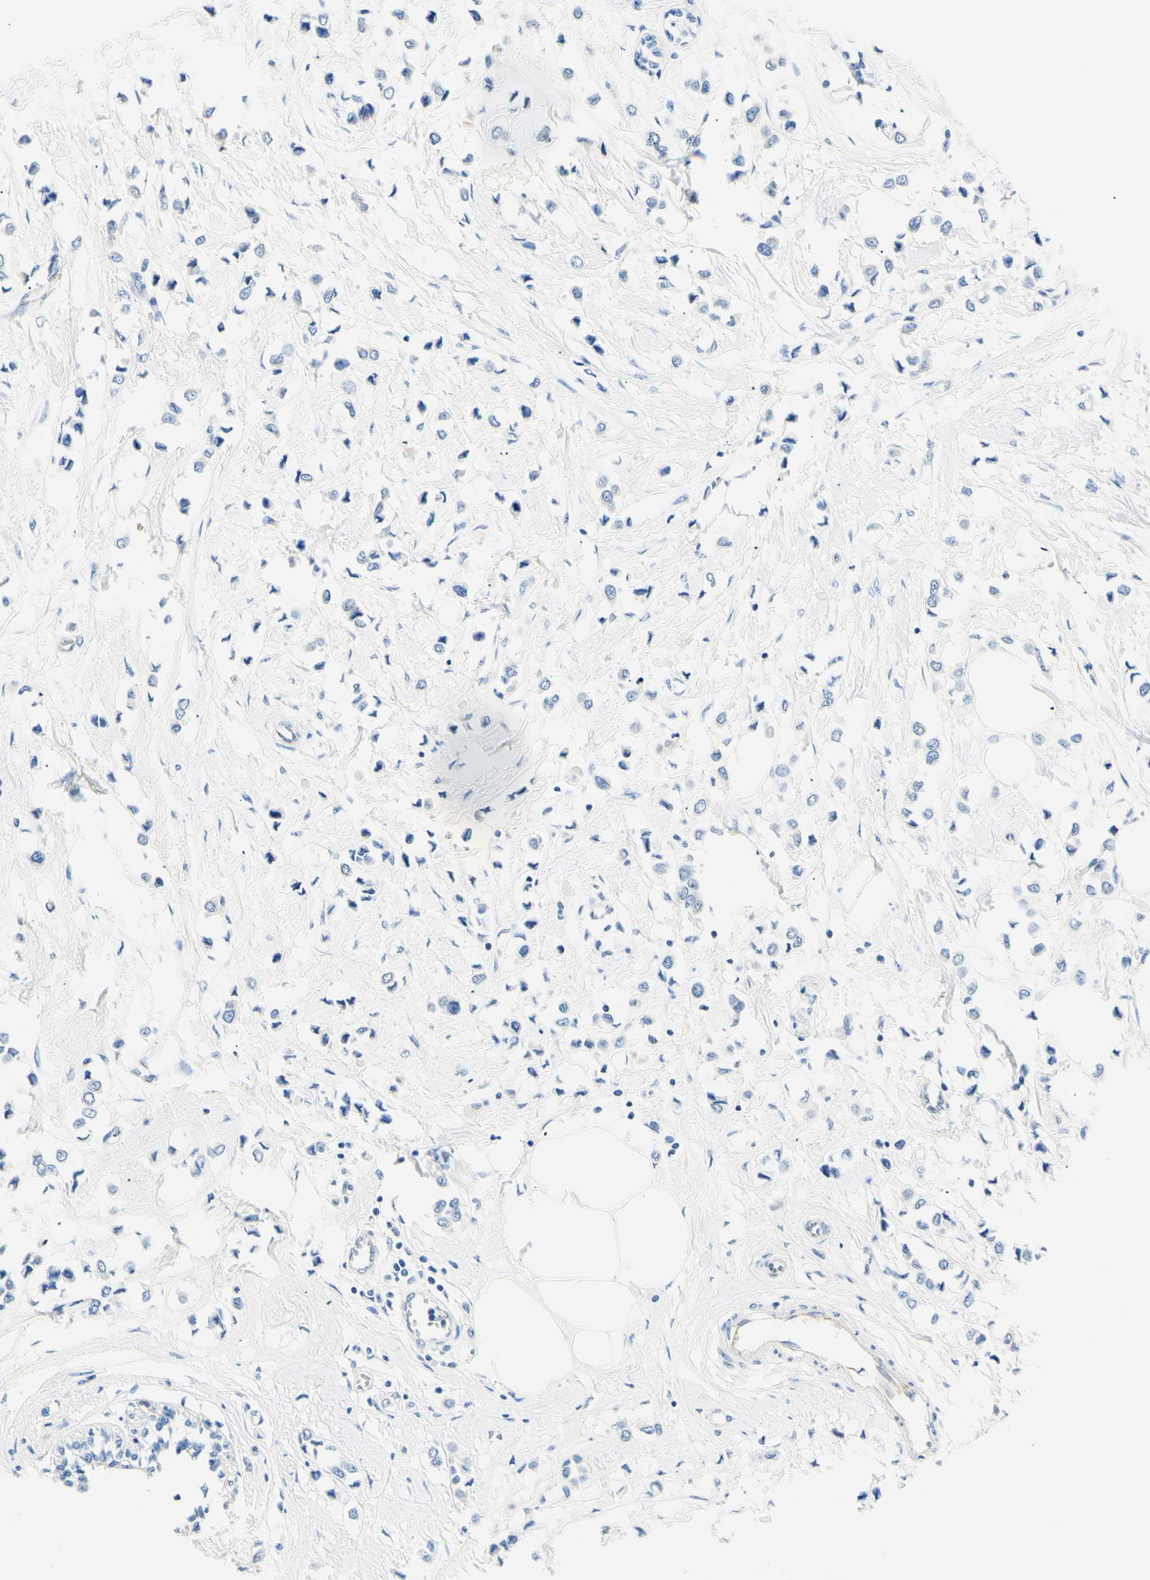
{"staining": {"intensity": "negative", "quantity": "none", "location": "none"}, "tissue": "breast cancer", "cell_type": "Tumor cells", "image_type": "cancer", "snomed": [{"axis": "morphology", "description": "Lobular carcinoma"}, {"axis": "topography", "description": "Breast"}], "caption": "DAB immunohistochemical staining of lobular carcinoma (breast) shows no significant expression in tumor cells.", "gene": "HPCA", "patient": {"sex": "female", "age": 51}}